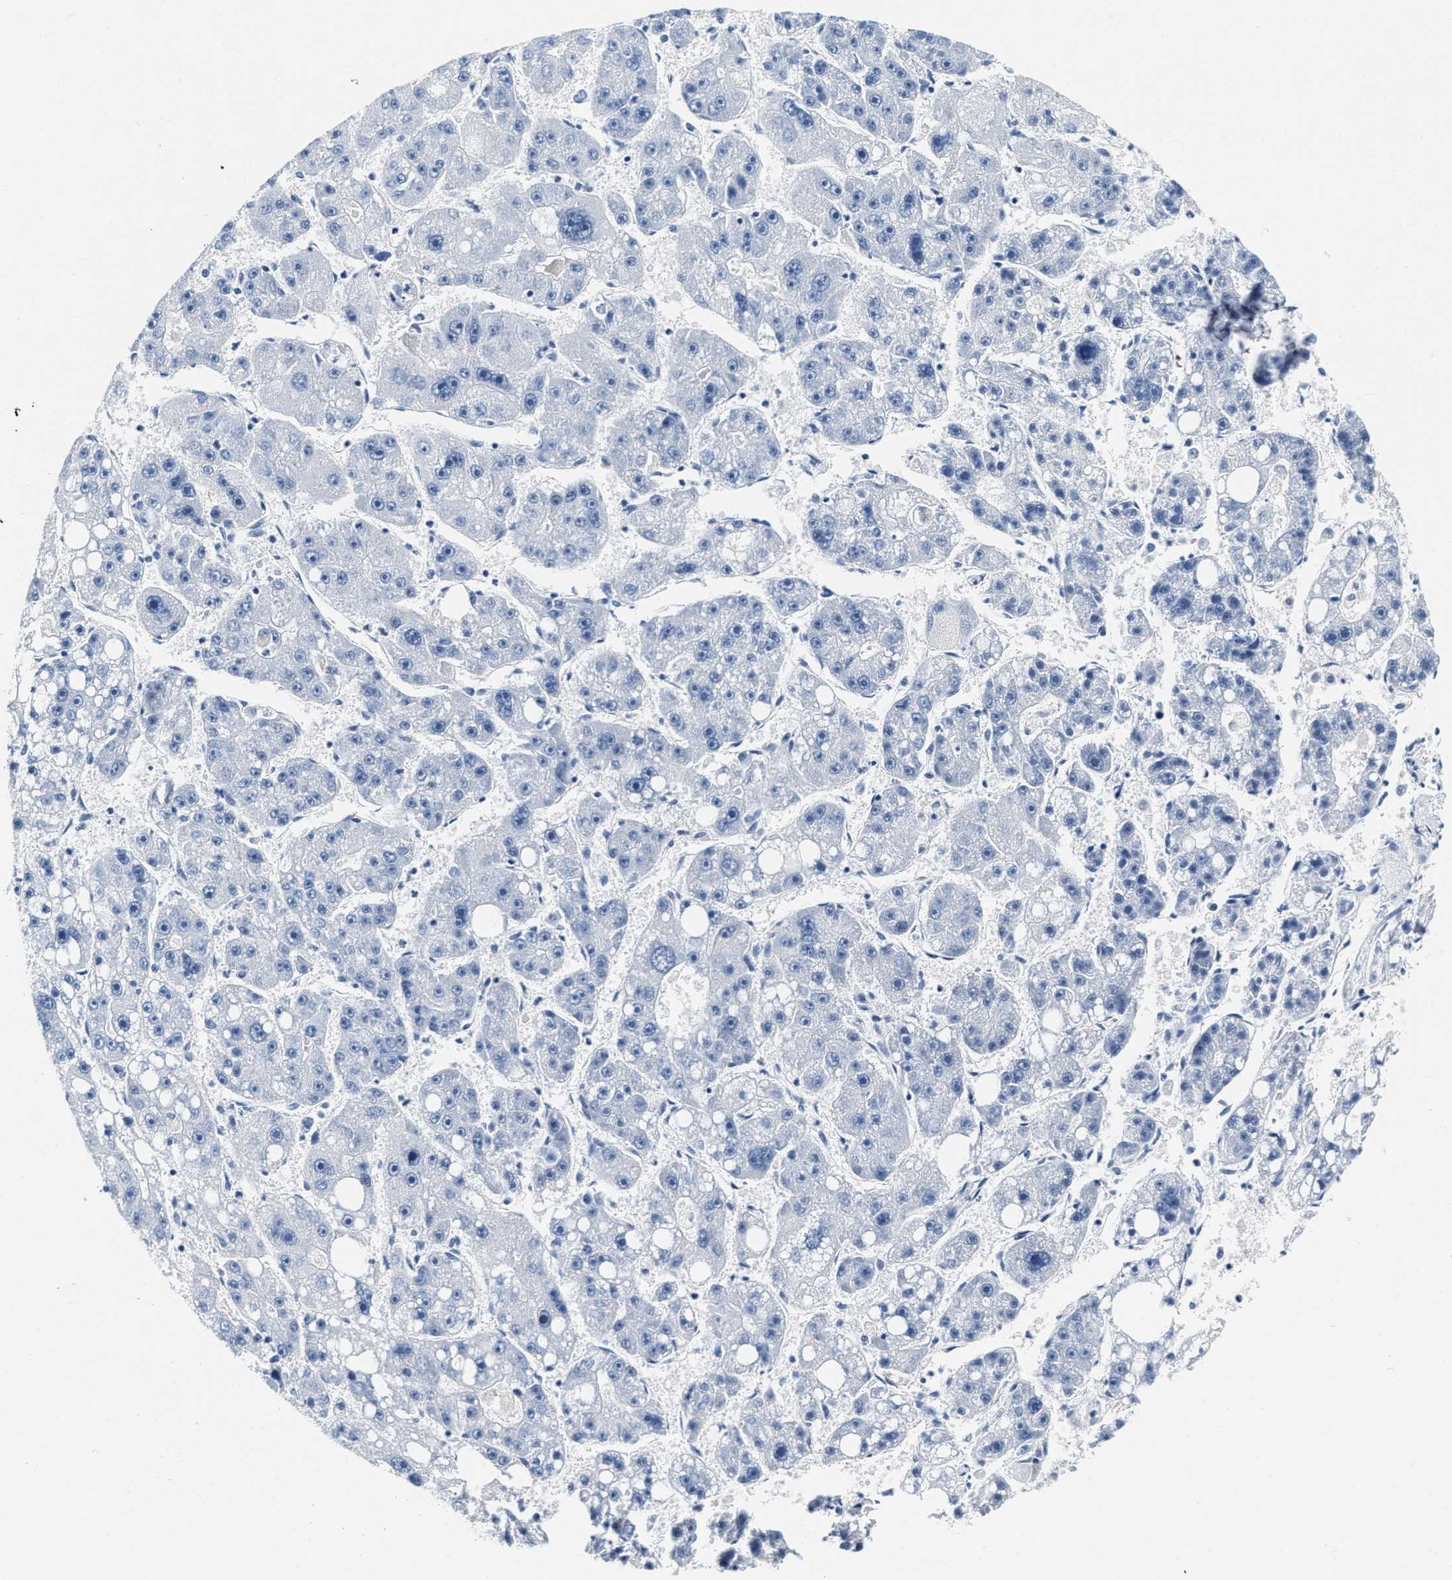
{"staining": {"intensity": "negative", "quantity": "none", "location": "none"}, "tissue": "liver cancer", "cell_type": "Tumor cells", "image_type": "cancer", "snomed": [{"axis": "morphology", "description": "Carcinoma, Hepatocellular, NOS"}, {"axis": "topography", "description": "Liver"}], "caption": "Immunohistochemistry of human liver hepatocellular carcinoma demonstrates no expression in tumor cells.", "gene": "EIF2AK2", "patient": {"sex": "female", "age": 61}}